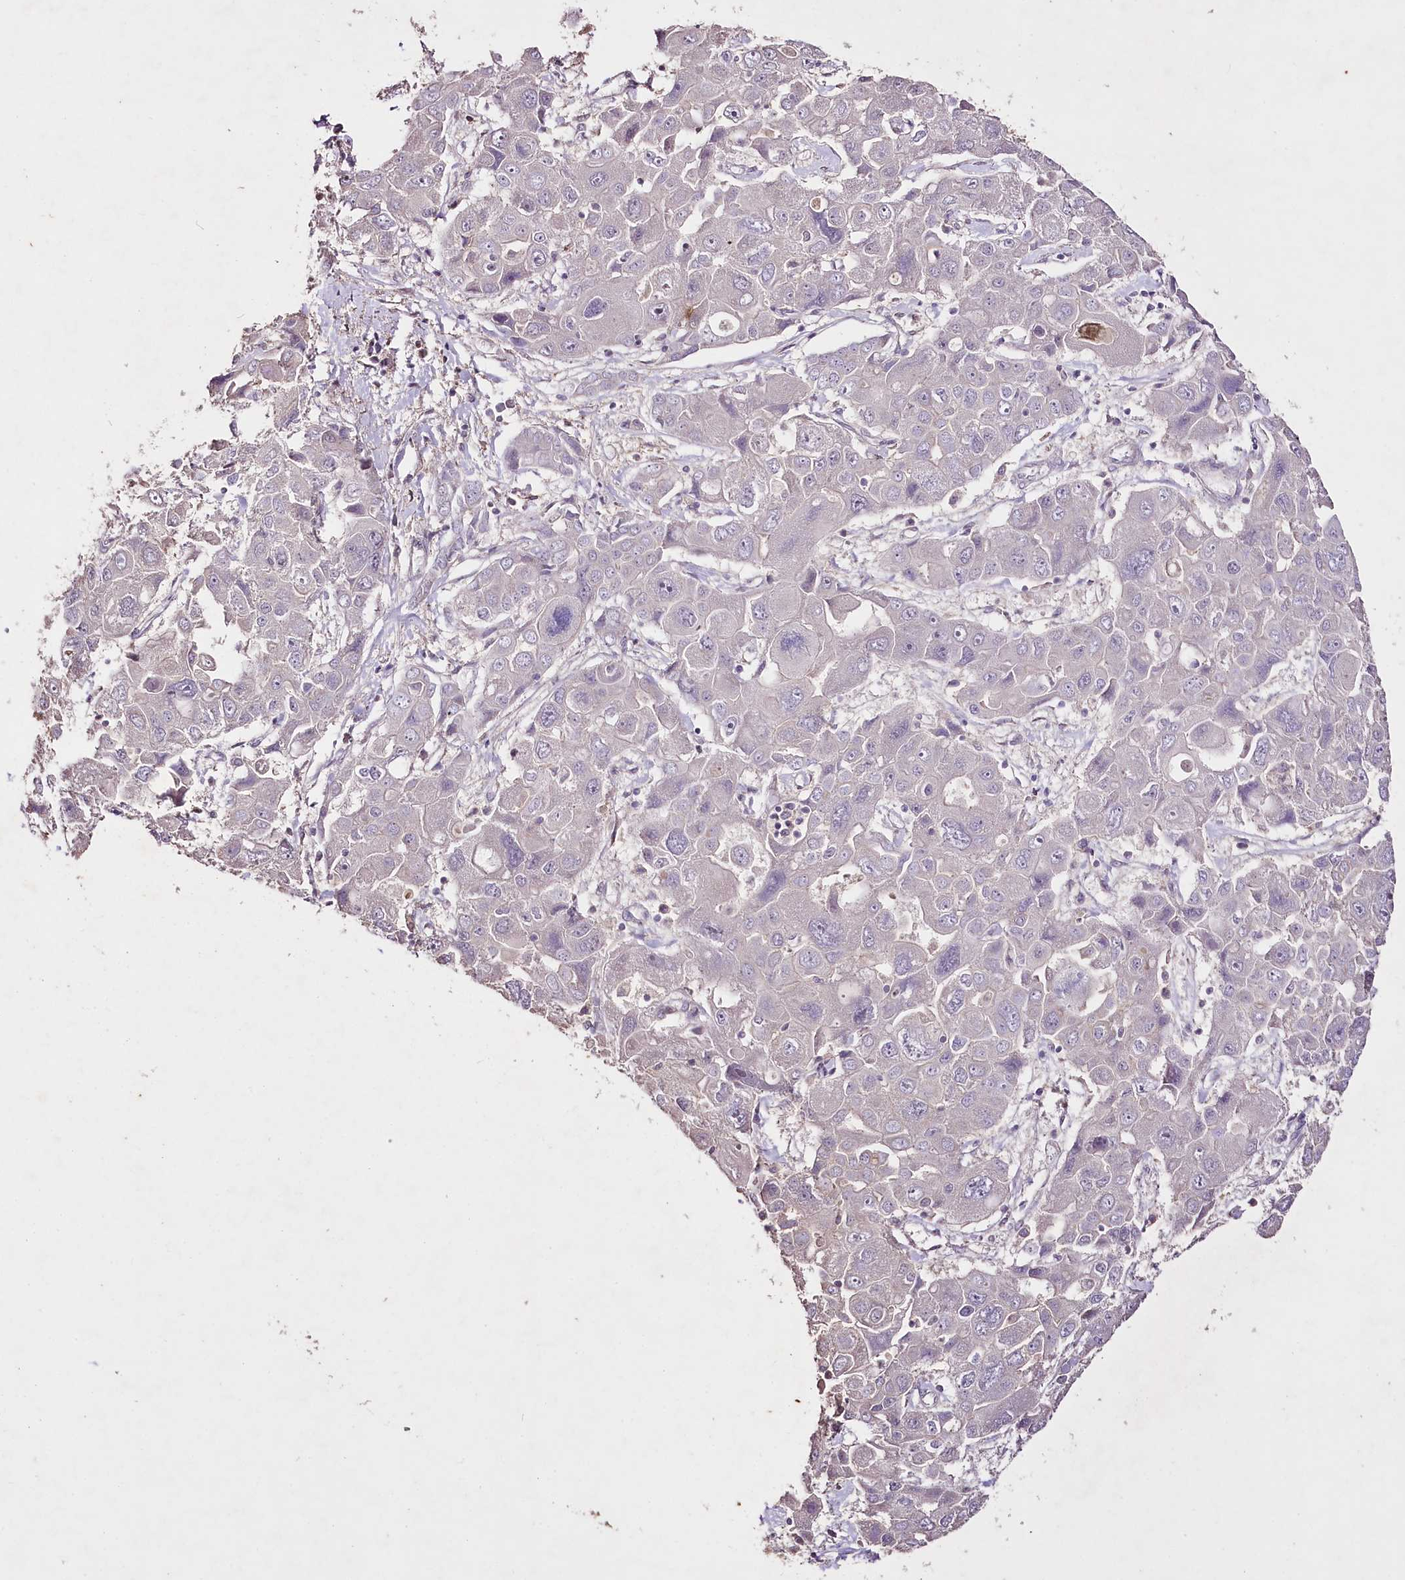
{"staining": {"intensity": "negative", "quantity": "none", "location": "none"}, "tissue": "liver cancer", "cell_type": "Tumor cells", "image_type": "cancer", "snomed": [{"axis": "morphology", "description": "Cholangiocarcinoma"}, {"axis": "topography", "description": "Liver"}], "caption": "The micrograph displays no significant staining in tumor cells of liver cholangiocarcinoma.", "gene": "ENPP1", "patient": {"sex": "male", "age": 67}}